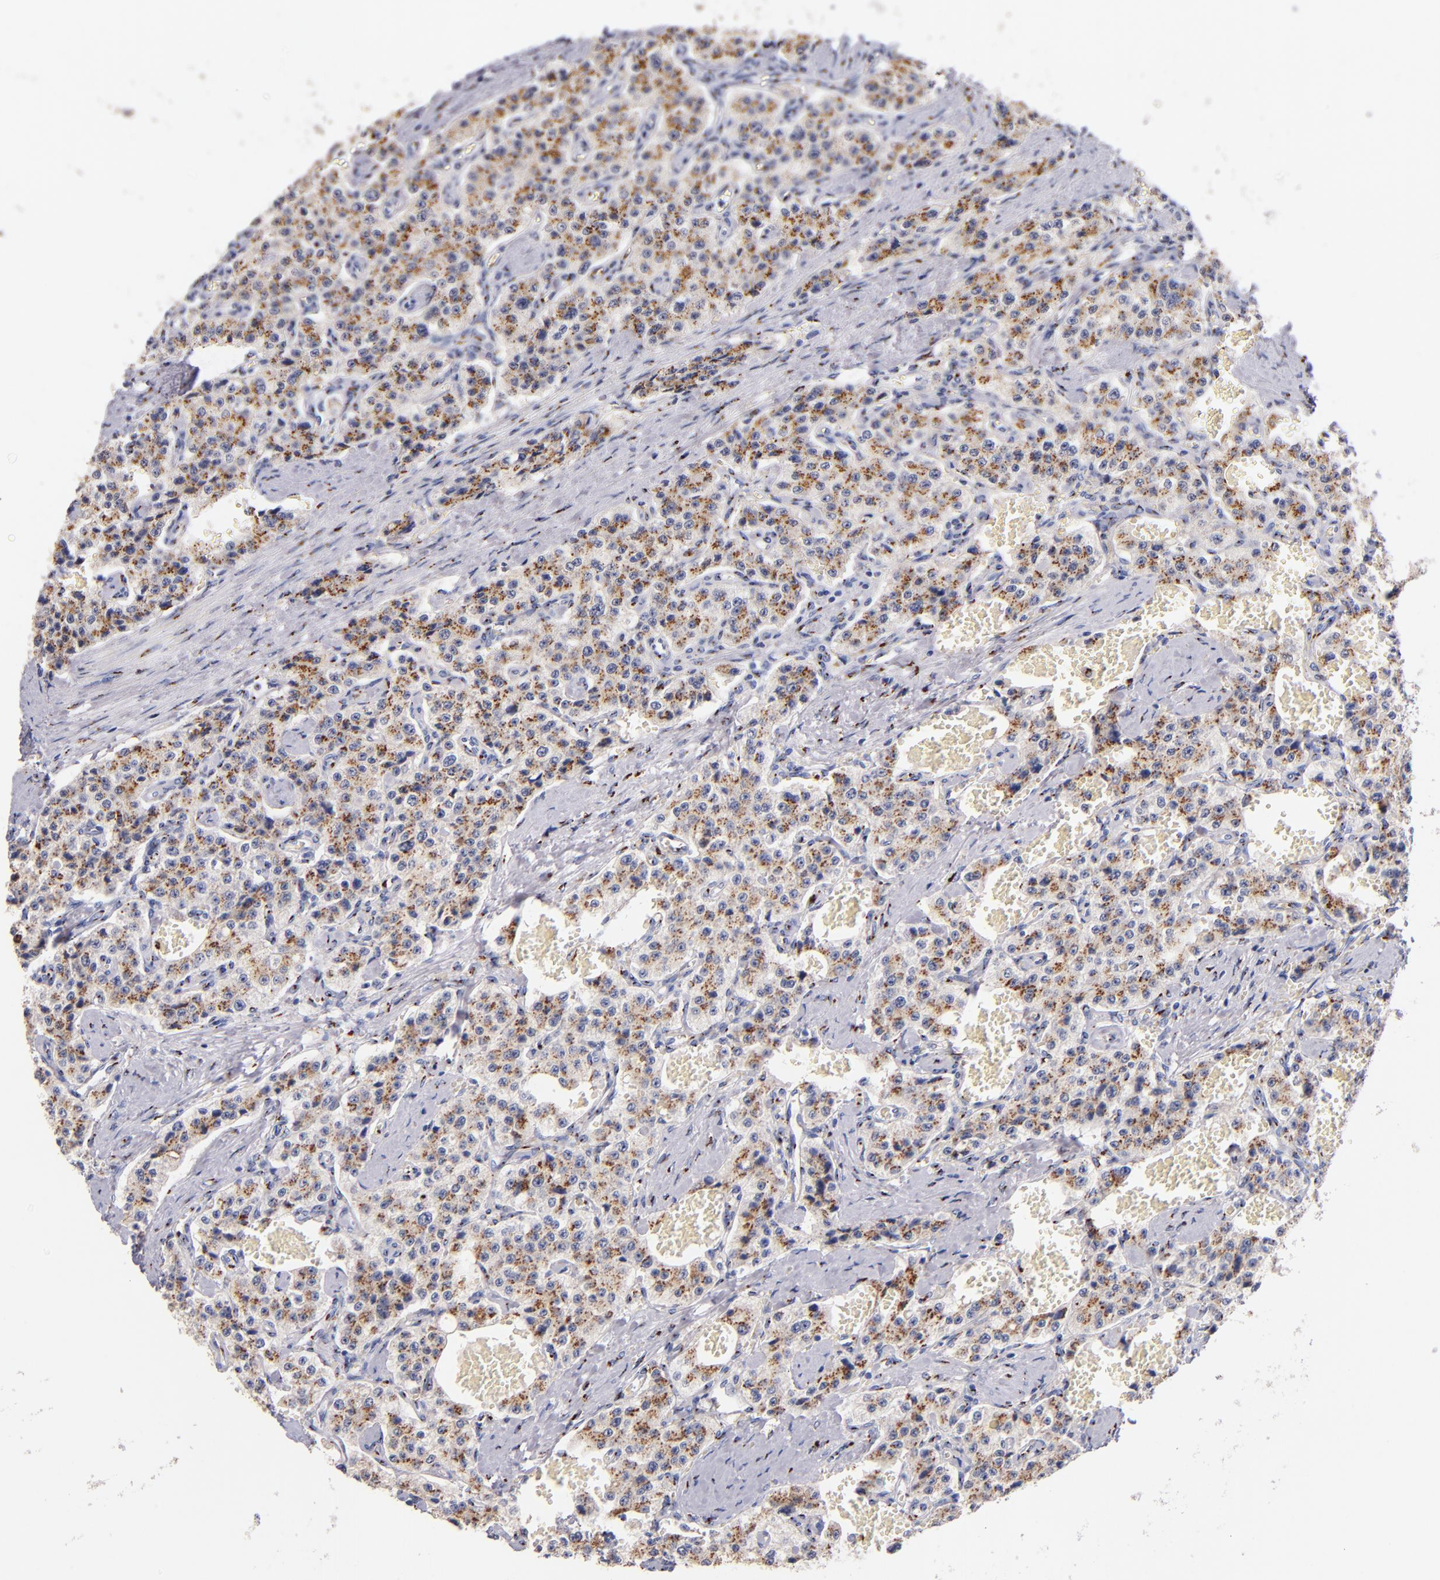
{"staining": {"intensity": "moderate", "quantity": ">75%", "location": "cytoplasmic/membranous"}, "tissue": "carcinoid", "cell_type": "Tumor cells", "image_type": "cancer", "snomed": [{"axis": "morphology", "description": "Carcinoid, malignant, NOS"}, {"axis": "topography", "description": "Small intestine"}], "caption": "Protein expression analysis of human carcinoid reveals moderate cytoplasmic/membranous expression in about >75% of tumor cells. (Brightfield microscopy of DAB IHC at high magnification).", "gene": "GOLIM4", "patient": {"sex": "male", "age": 52}}